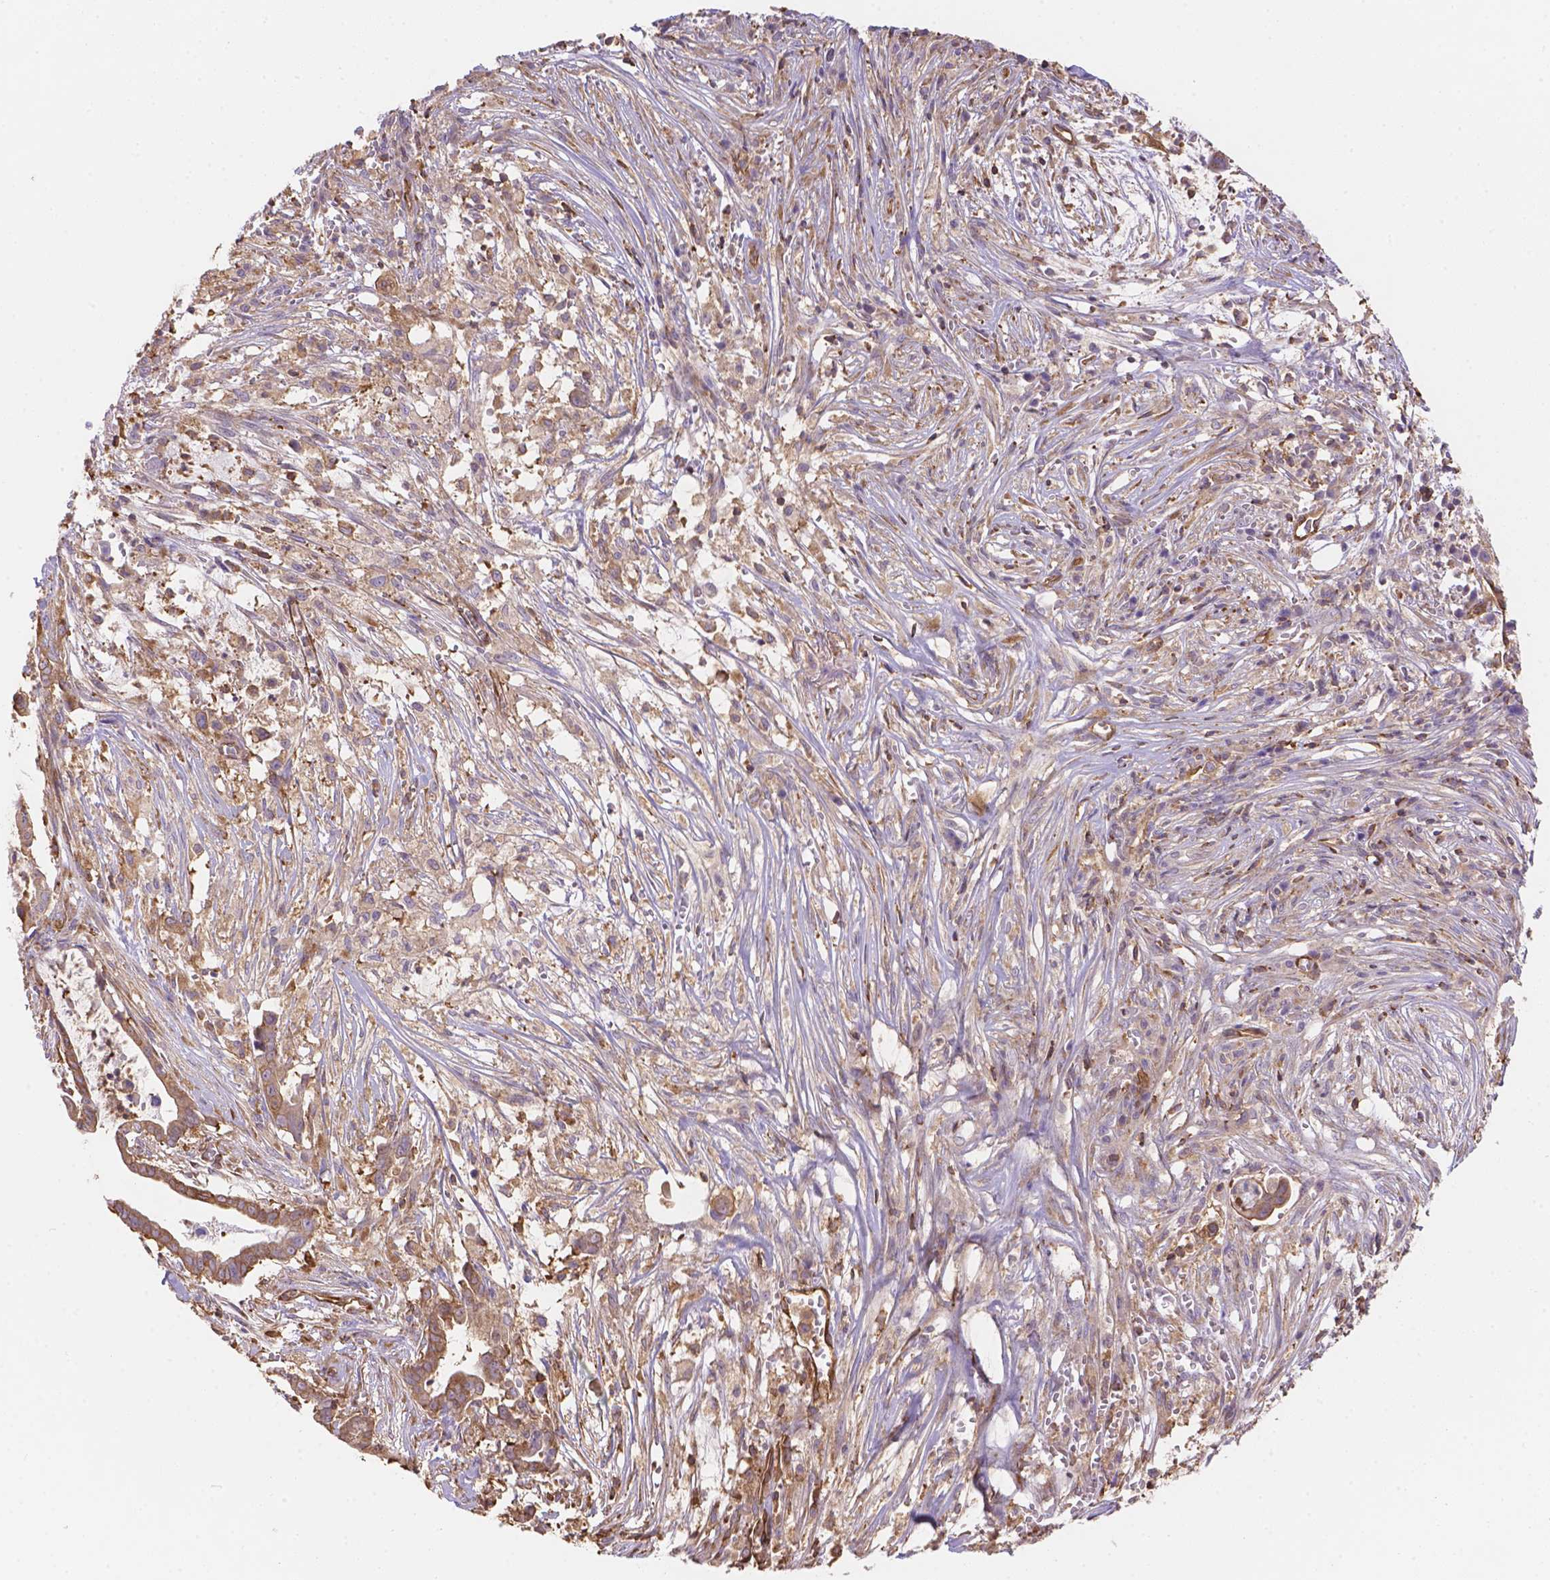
{"staining": {"intensity": "moderate", "quantity": ">75%", "location": "cytoplasmic/membranous"}, "tissue": "pancreatic cancer", "cell_type": "Tumor cells", "image_type": "cancer", "snomed": [{"axis": "morphology", "description": "Adenocarcinoma, NOS"}, {"axis": "topography", "description": "Pancreas"}], "caption": "IHC of adenocarcinoma (pancreatic) displays medium levels of moderate cytoplasmic/membranous positivity in about >75% of tumor cells.", "gene": "DMWD", "patient": {"sex": "male", "age": 61}}